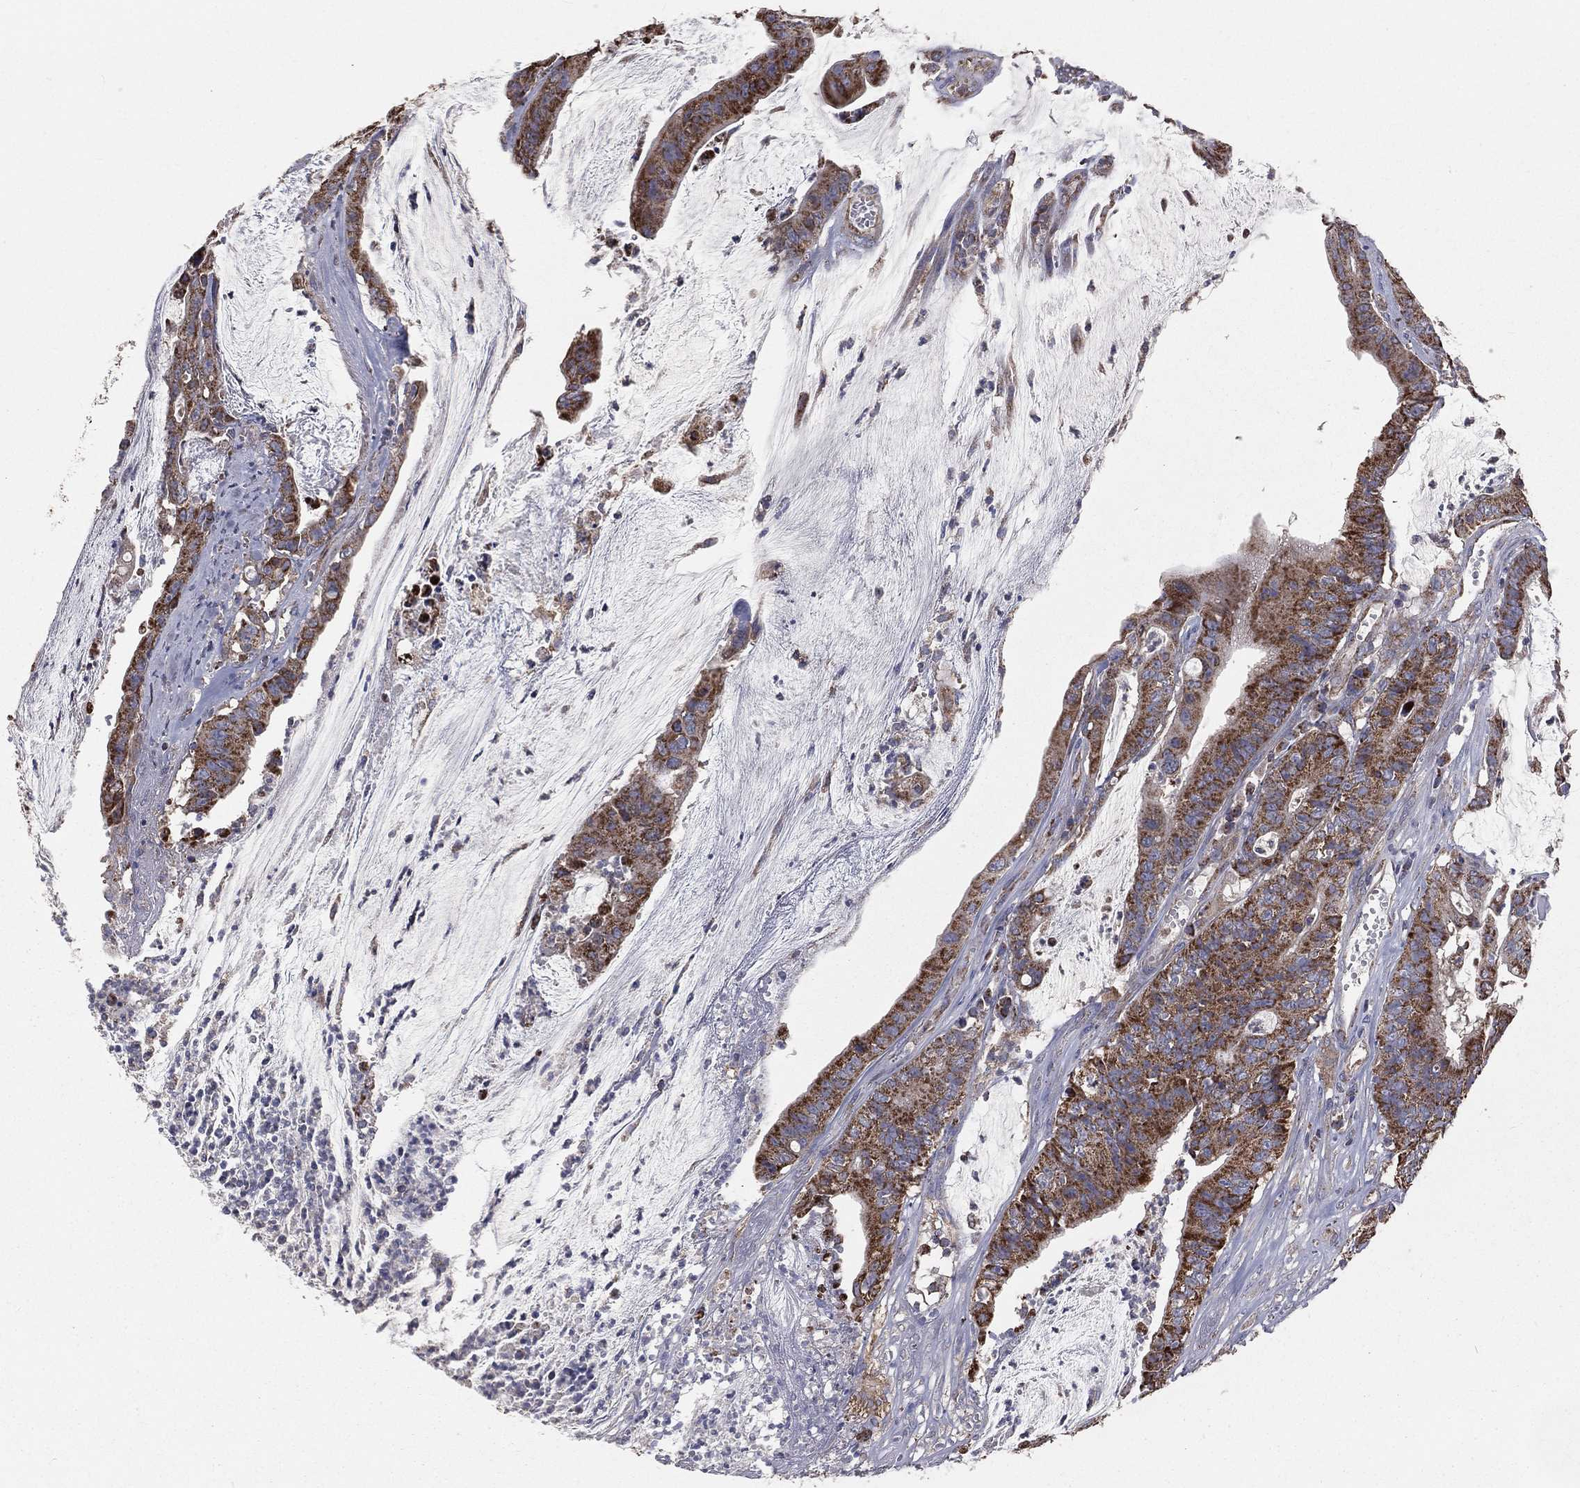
{"staining": {"intensity": "strong", "quantity": ">75%", "location": "cytoplasmic/membranous"}, "tissue": "colorectal cancer", "cell_type": "Tumor cells", "image_type": "cancer", "snomed": [{"axis": "morphology", "description": "Adenocarcinoma, NOS"}, {"axis": "topography", "description": "Colon"}], "caption": "Immunohistochemistry (IHC) photomicrograph of neoplastic tissue: colorectal adenocarcinoma stained using immunohistochemistry displays high levels of strong protein expression localized specifically in the cytoplasmic/membranous of tumor cells, appearing as a cytoplasmic/membranous brown color.", "gene": "HADH", "patient": {"sex": "female", "age": 69}}